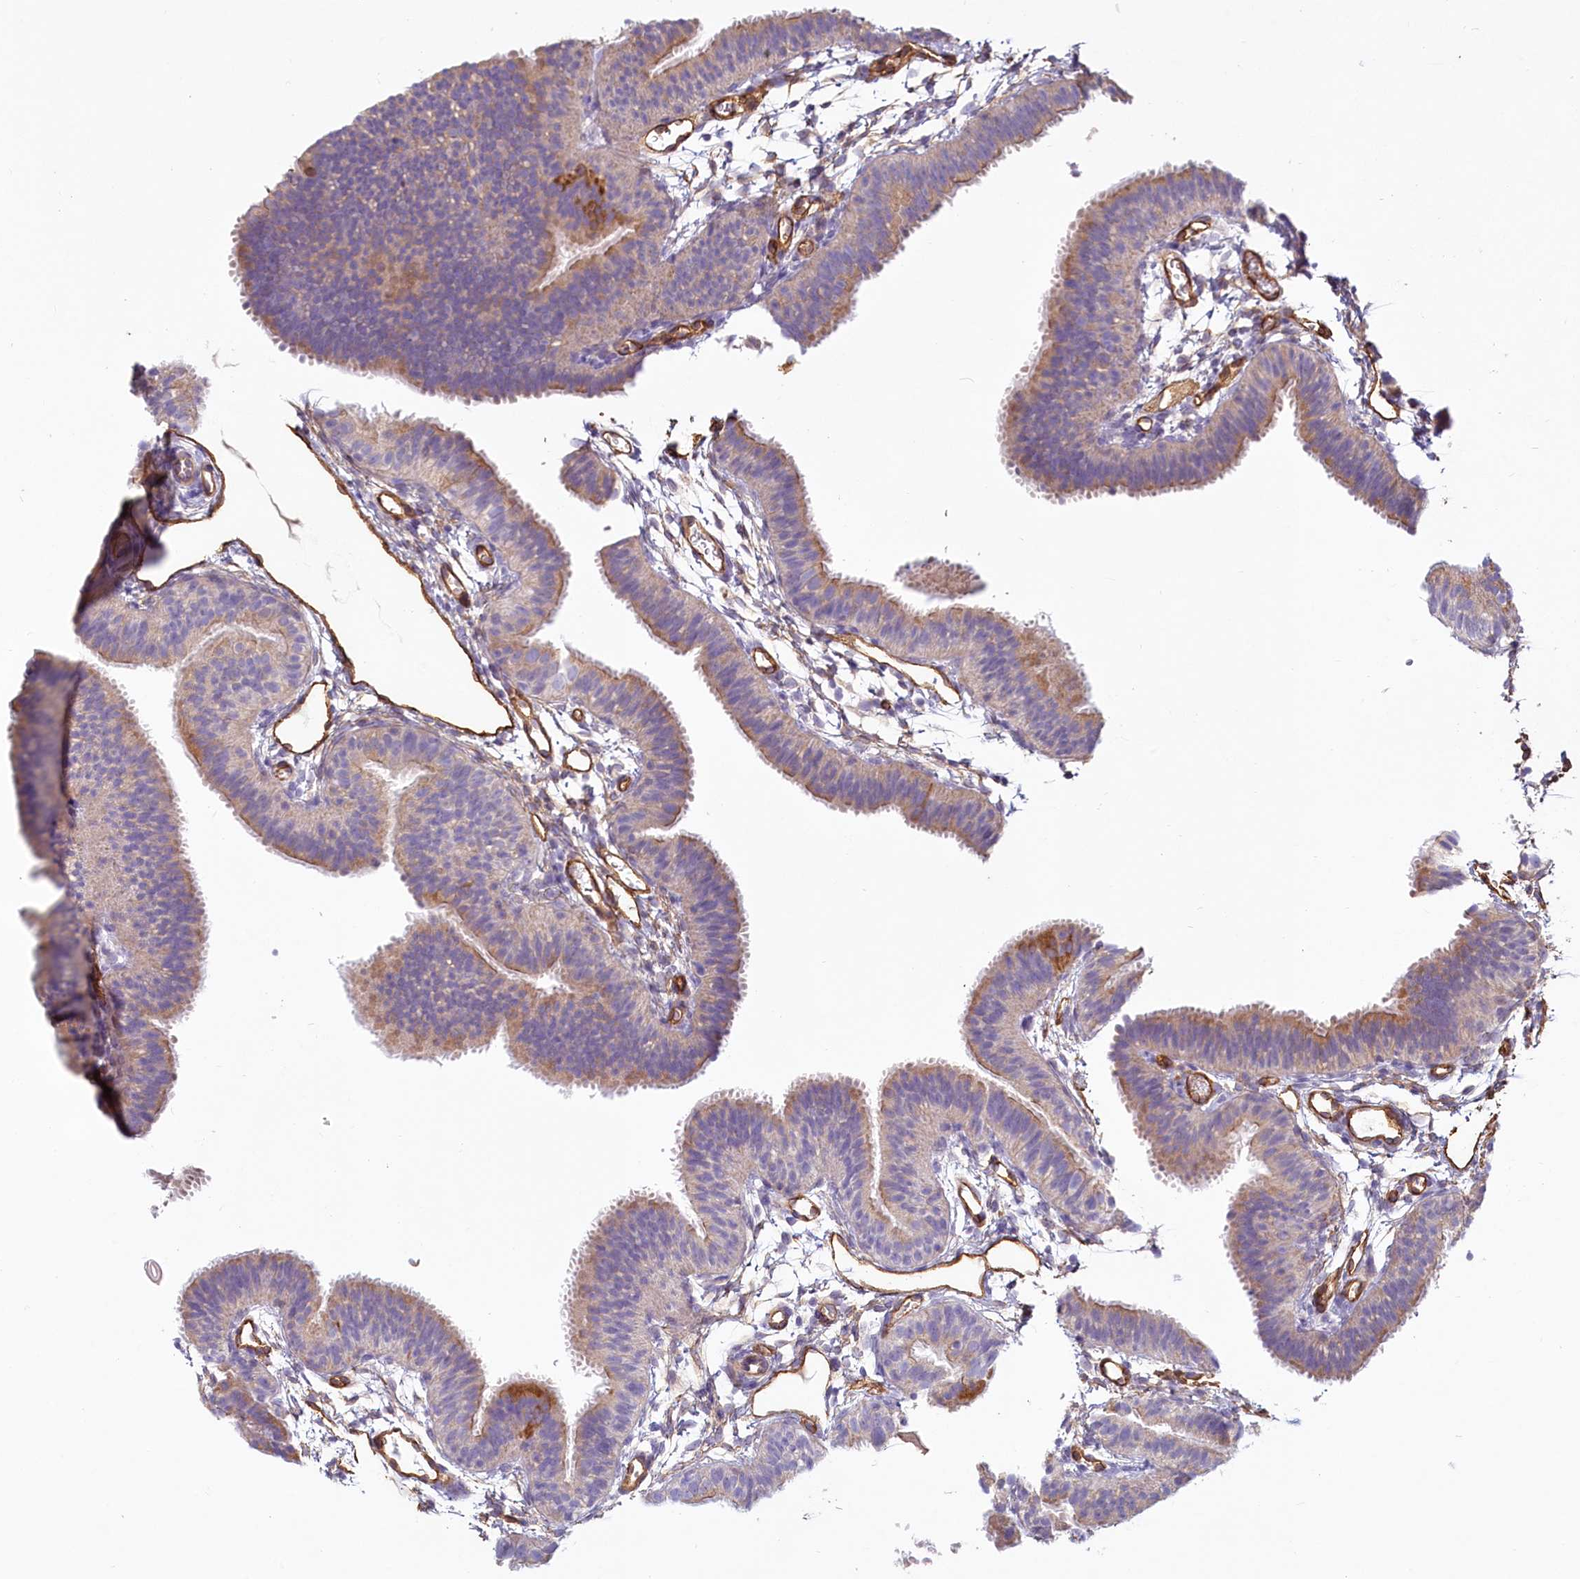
{"staining": {"intensity": "moderate", "quantity": "<25%", "location": "cytoplasmic/membranous"}, "tissue": "fallopian tube", "cell_type": "Glandular cells", "image_type": "normal", "snomed": [{"axis": "morphology", "description": "Normal tissue, NOS"}, {"axis": "topography", "description": "Fallopian tube"}], "caption": "A brown stain highlights moderate cytoplasmic/membranous positivity of a protein in glandular cells of normal fallopian tube. The protein is shown in brown color, while the nuclei are stained blue.", "gene": "LMOD3", "patient": {"sex": "female", "age": 35}}